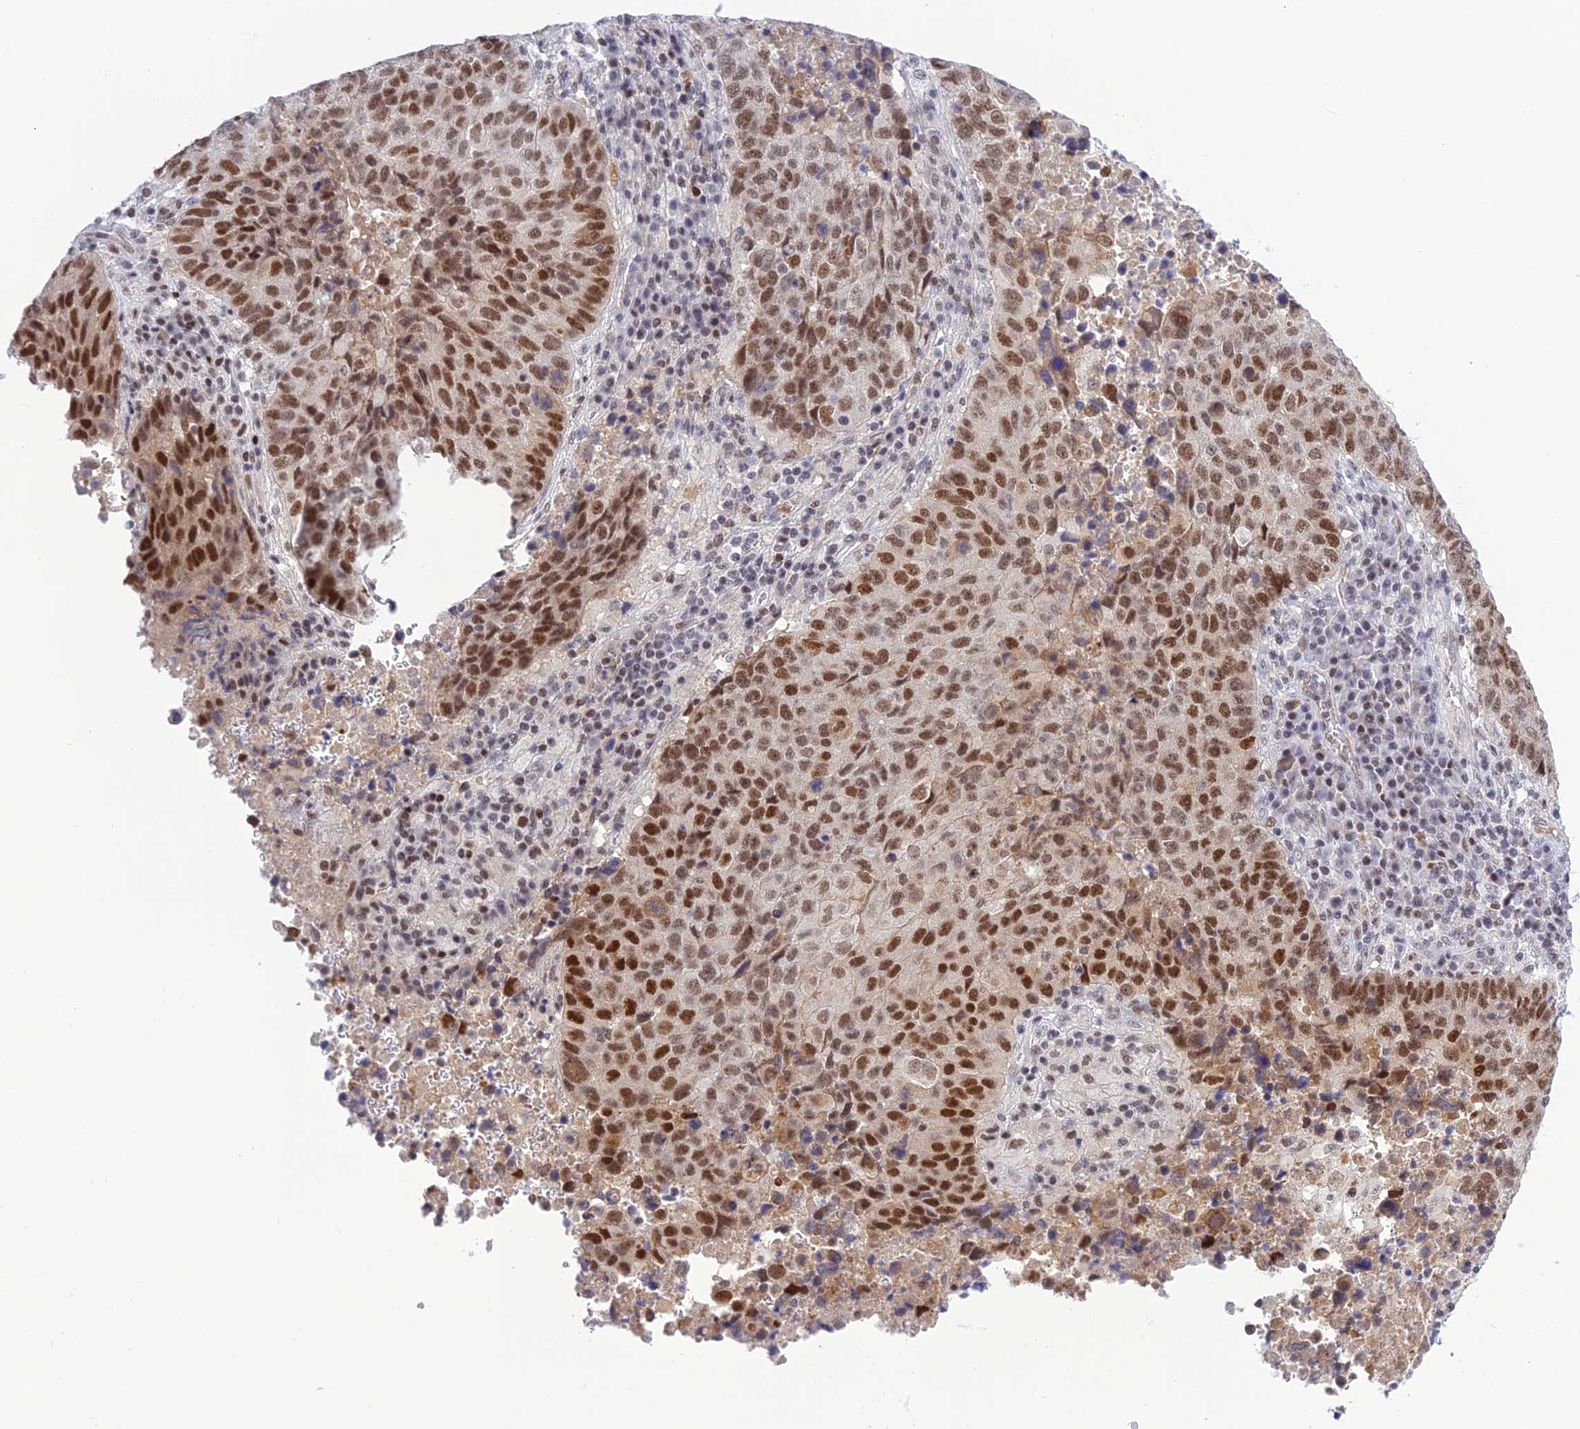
{"staining": {"intensity": "moderate", "quantity": ">75%", "location": "nuclear"}, "tissue": "lung cancer", "cell_type": "Tumor cells", "image_type": "cancer", "snomed": [{"axis": "morphology", "description": "Squamous cell carcinoma, NOS"}, {"axis": "topography", "description": "Lung"}], "caption": "DAB (3,3'-diaminobenzidine) immunohistochemical staining of lung cancer (squamous cell carcinoma) reveals moderate nuclear protein positivity in about >75% of tumor cells.", "gene": "TCEA1", "patient": {"sex": "male", "age": 73}}